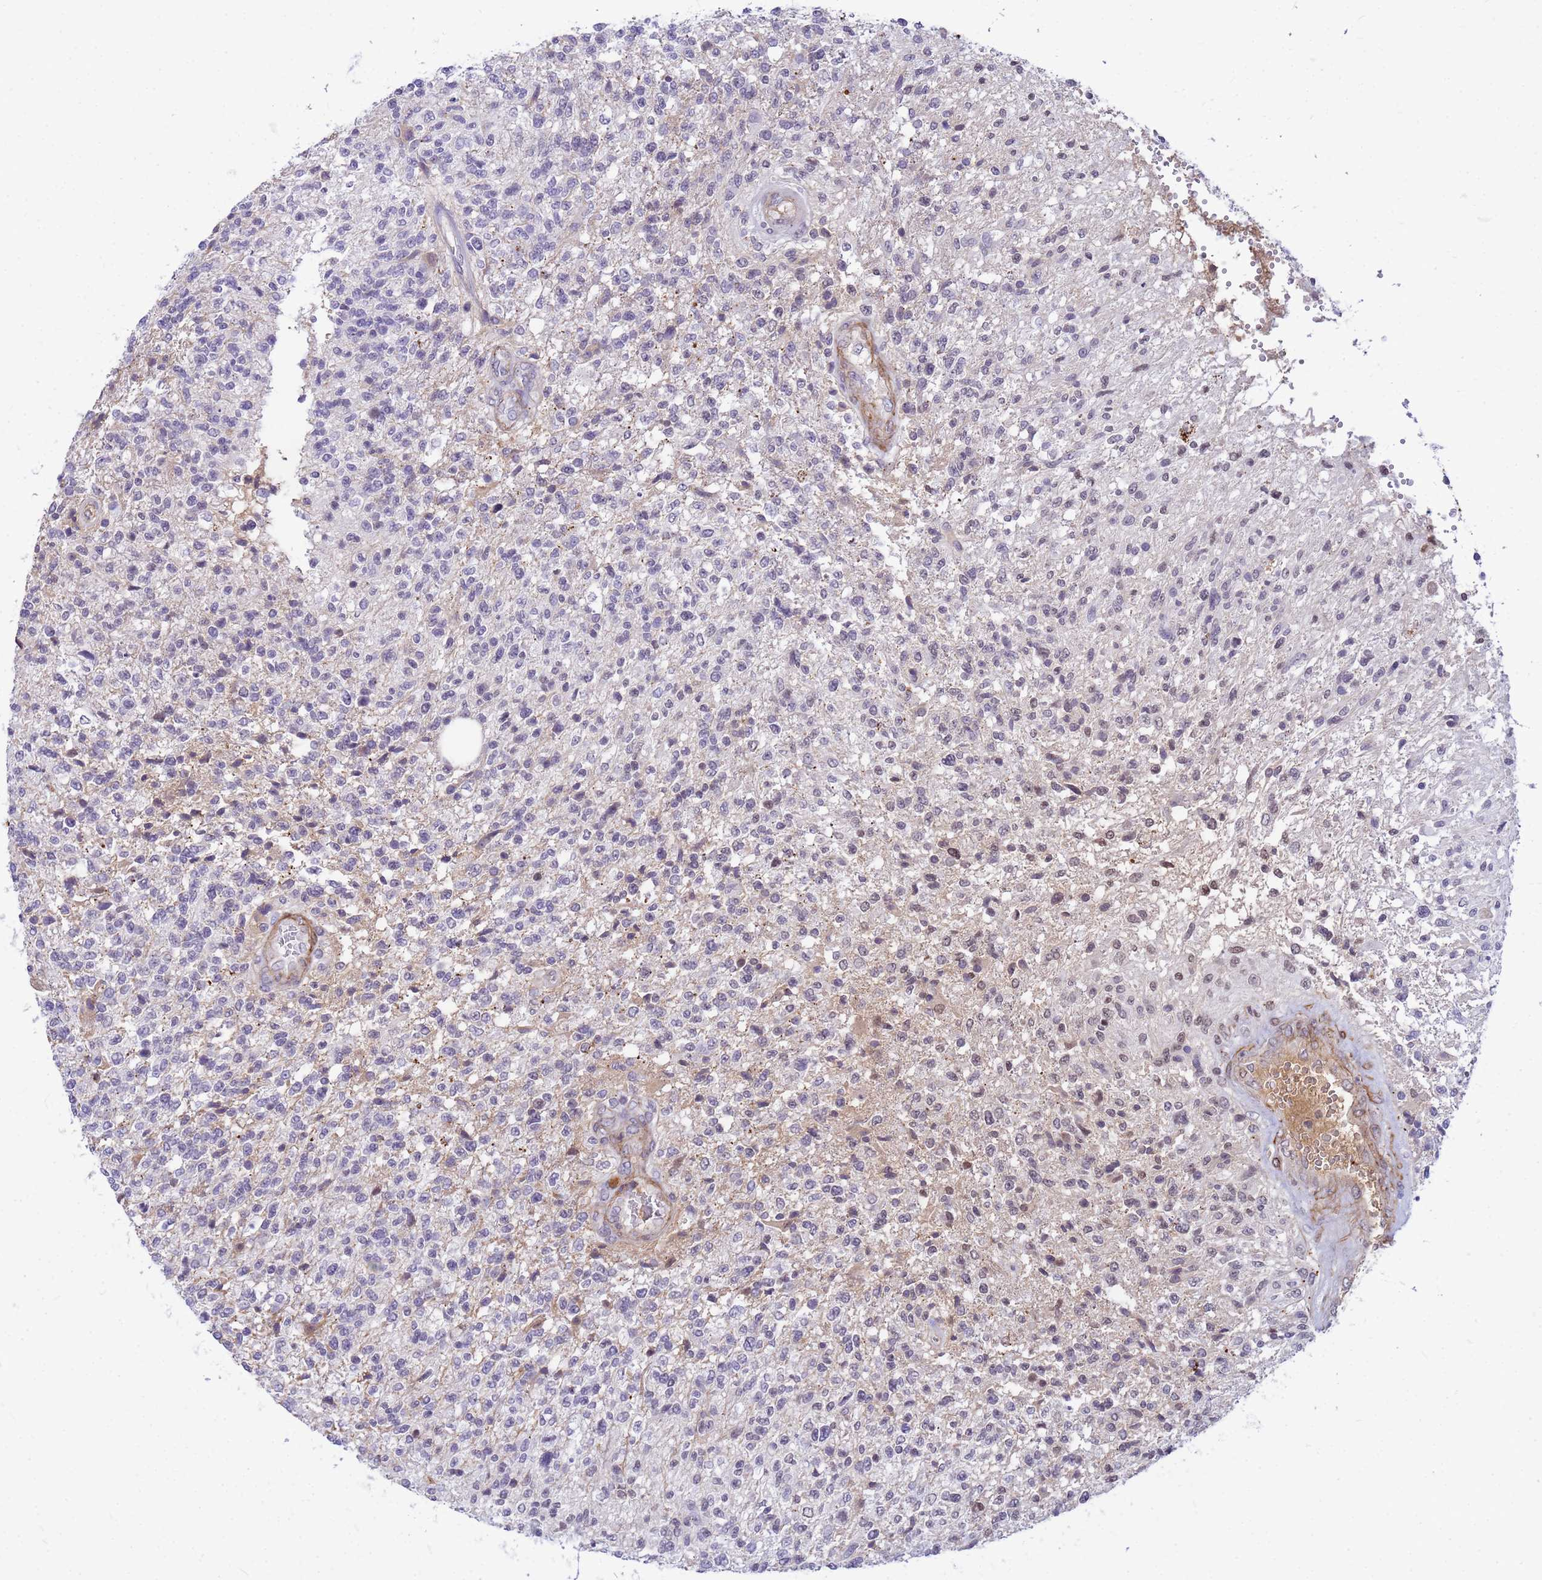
{"staining": {"intensity": "negative", "quantity": "none", "location": "none"}, "tissue": "glioma", "cell_type": "Tumor cells", "image_type": "cancer", "snomed": [{"axis": "morphology", "description": "Glioma, malignant, High grade"}, {"axis": "topography", "description": "Brain"}], "caption": "This image is of high-grade glioma (malignant) stained with IHC to label a protein in brown with the nuclei are counter-stained blue. There is no expression in tumor cells.", "gene": "ORM1", "patient": {"sex": "male", "age": 56}}